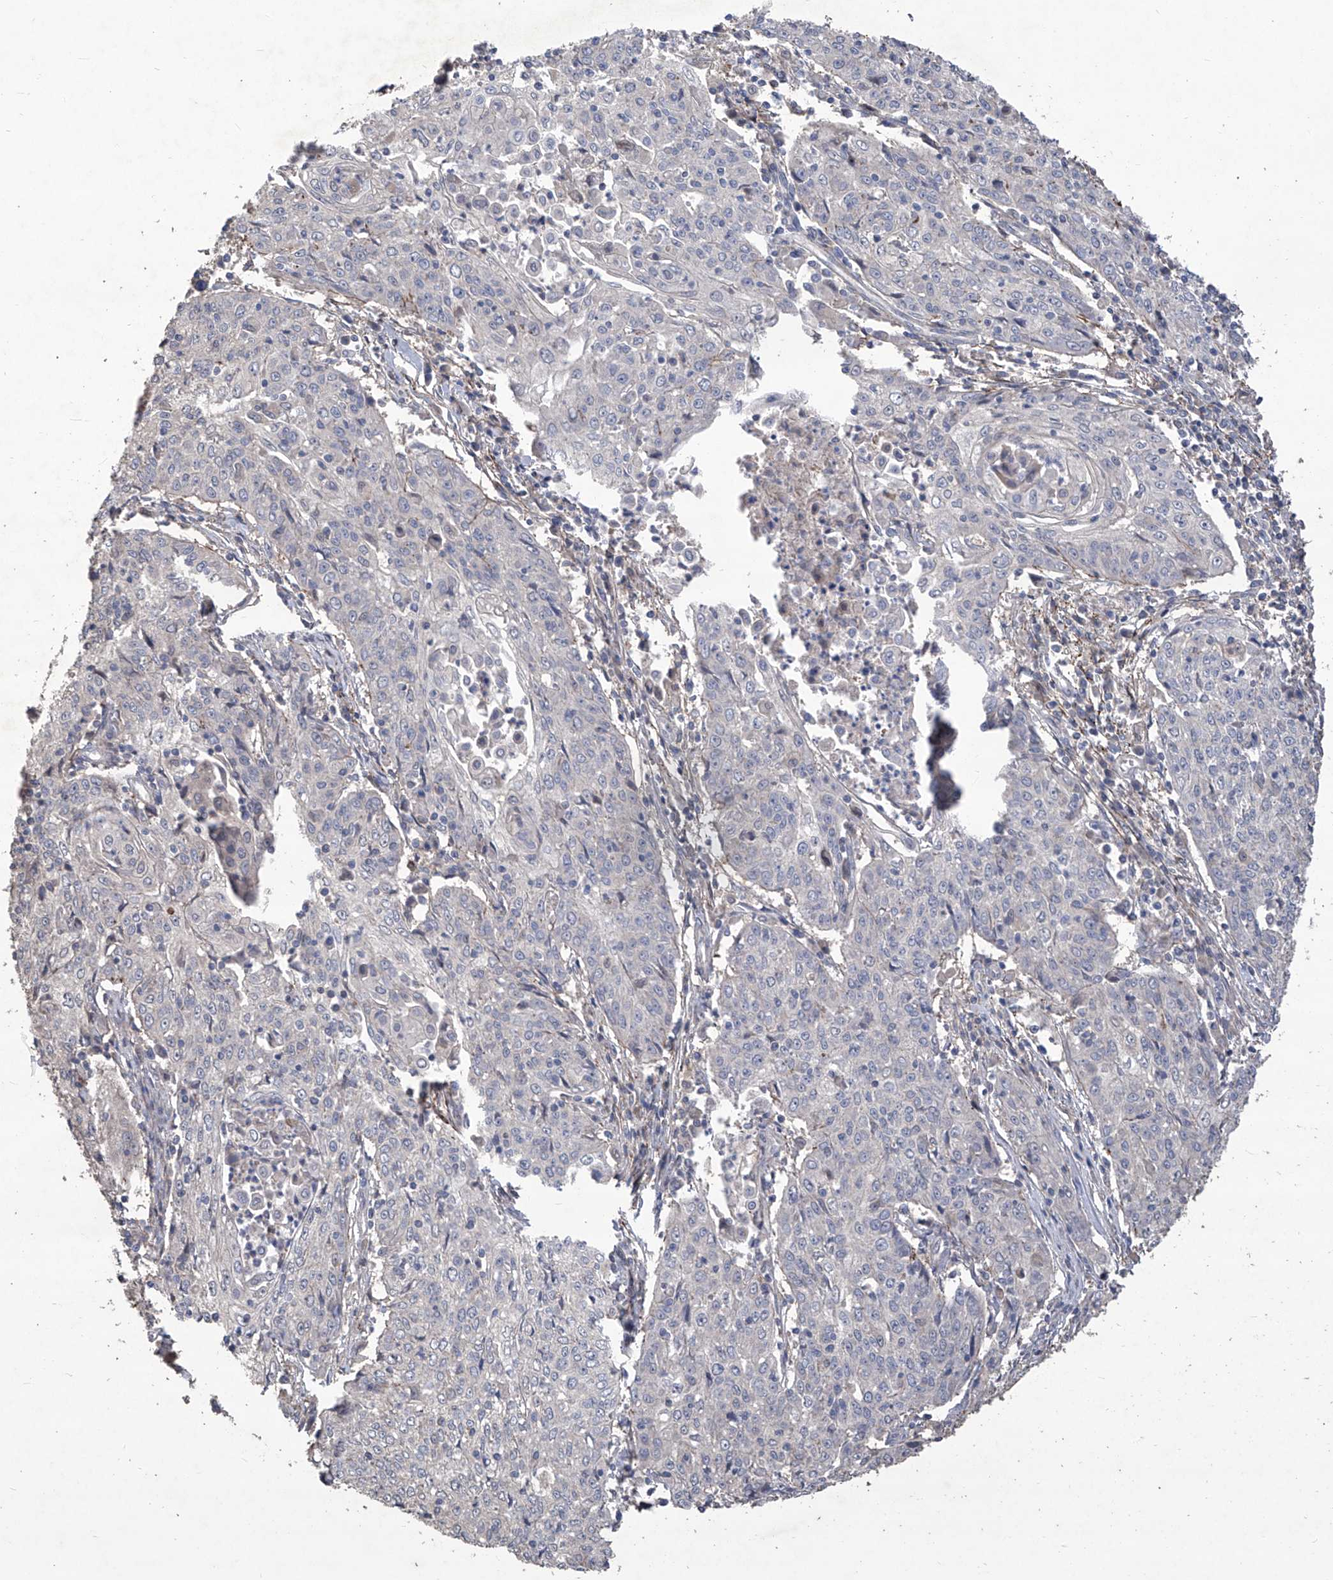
{"staining": {"intensity": "negative", "quantity": "none", "location": "none"}, "tissue": "cervical cancer", "cell_type": "Tumor cells", "image_type": "cancer", "snomed": [{"axis": "morphology", "description": "Squamous cell carcinoma, NOS"}, {"axis": "topography", "description": "Cervix"}], "caption": "This is a image of immunohistochemistry (IHC) staining of cervical squamous cell carcinoma, which shows no staining in tumor cells.", "gene": "TXNIP", "patient": {"sex": "female", "age": 48}}